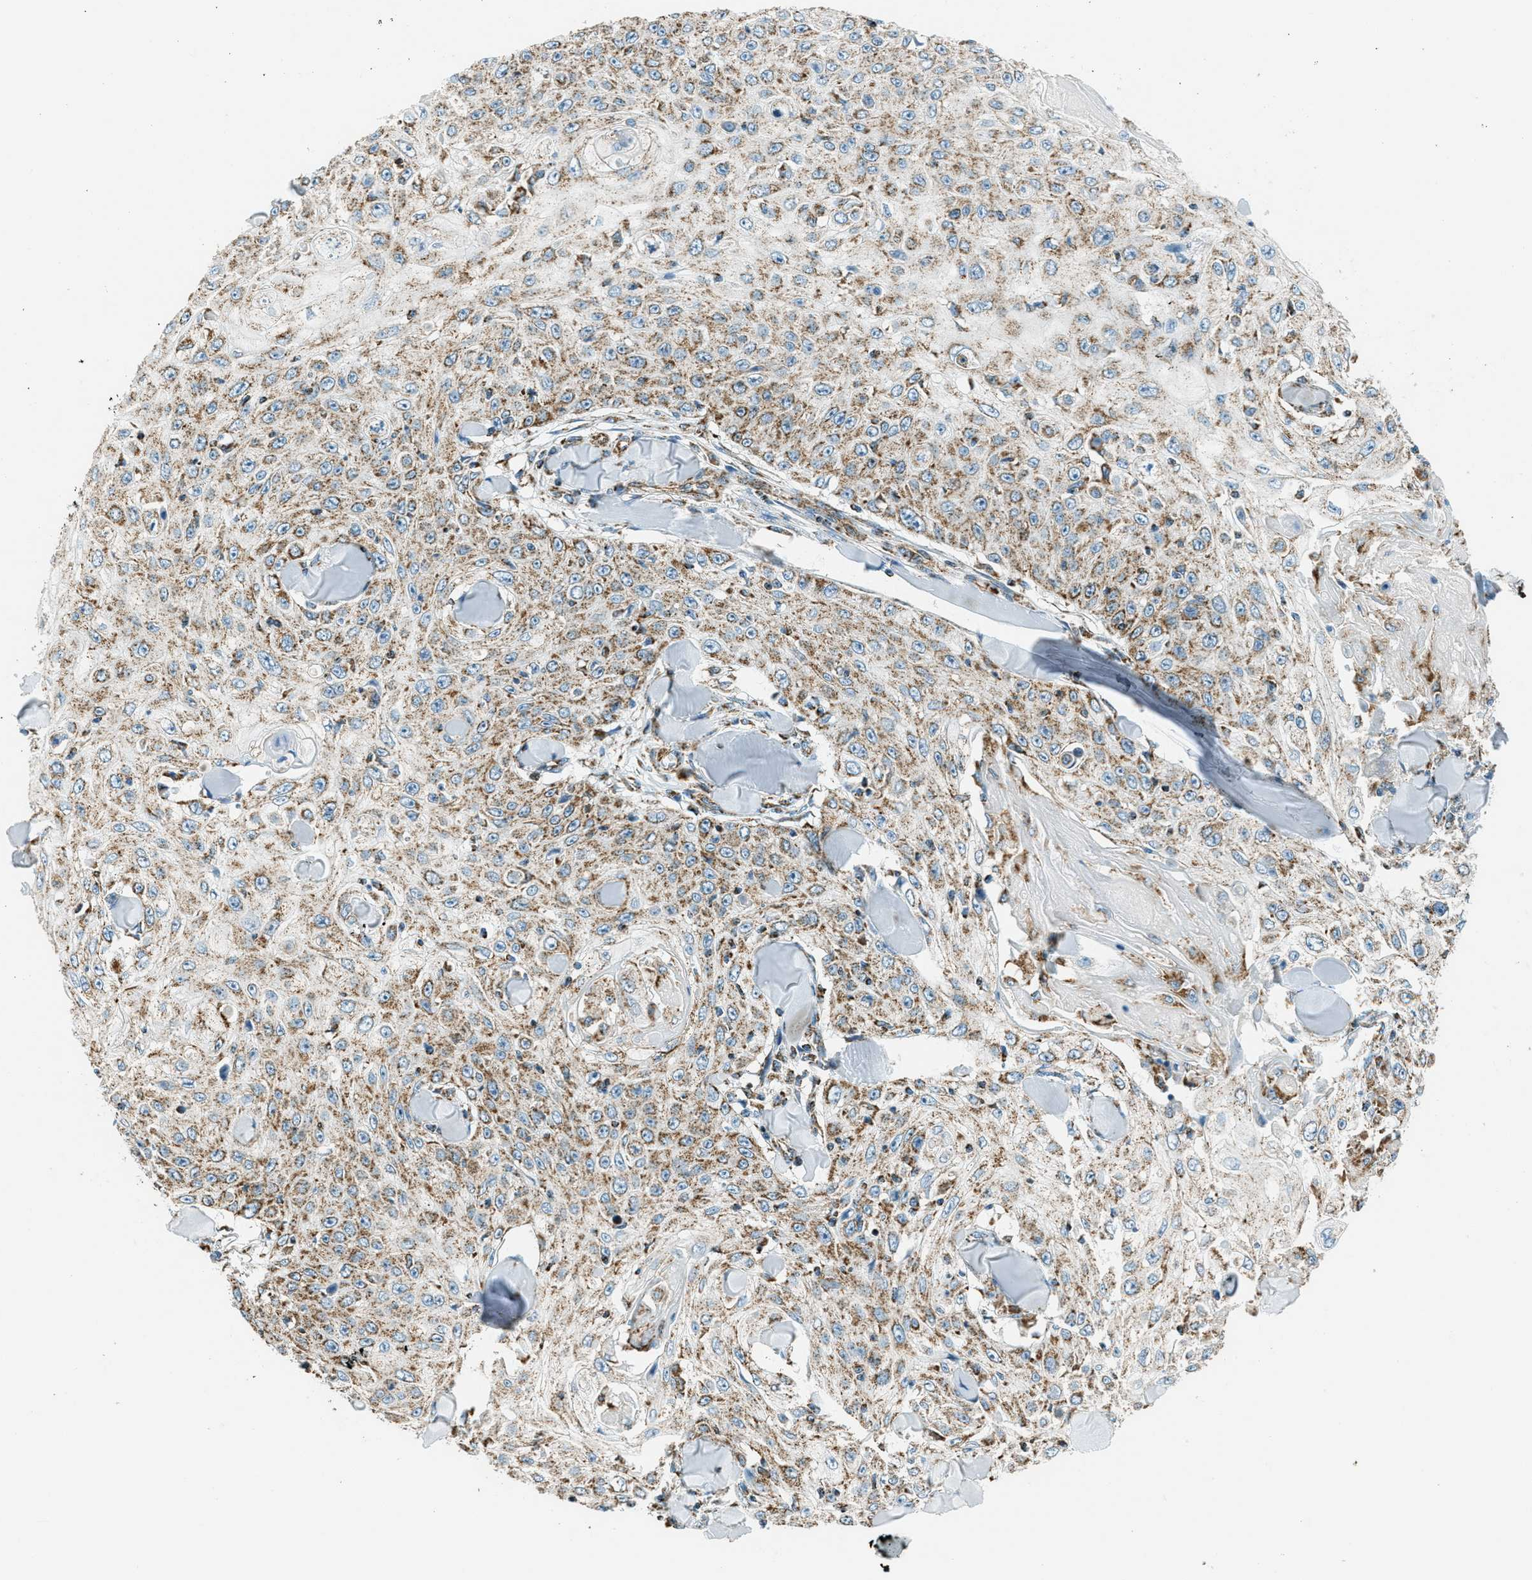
{"staining": {"intensity": "moderate", "quantity": ">75%", "location": "cytoplasmic/membranous"}, "tissue": "skin cancer", "cell_type": "Tumor cells", "image_type": "cancer", "snomed": [{"axis": "morphology", "description": "Squamous cell carcinoma, NOS"}, {"axis": "topography", "description": "Skin"}], "caption": "There is medium levels of moderate cytoplasmic/membranous expression in tumor cells of squamous cell carcinoma (skin), as demonstrated by immunohistochemical staining (brown color).", "gene": "CHST15", "patient": {"sex": "male", "age": 86}}